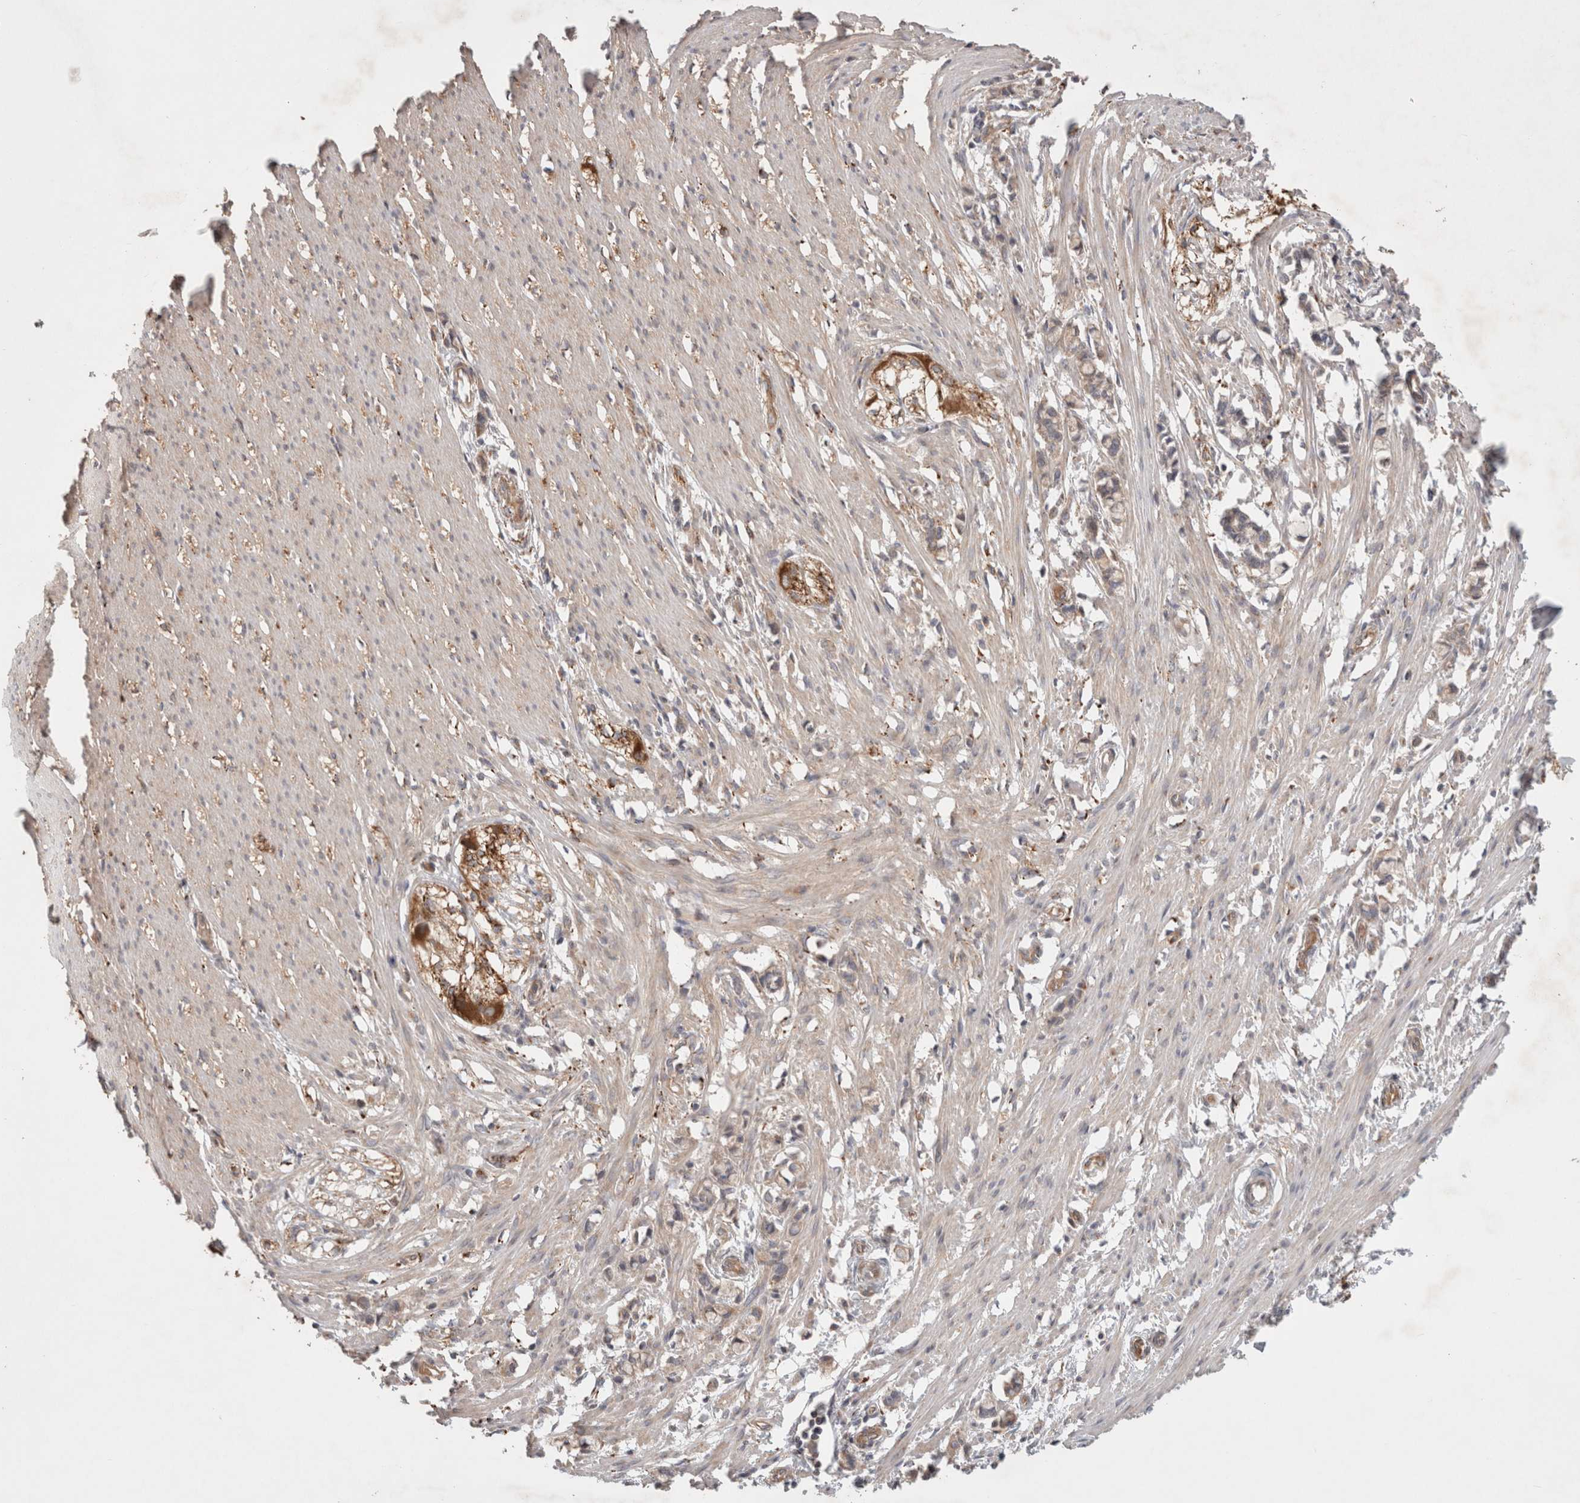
{"staining": {"intensity": "weak", "quantity": ">75%", "location": "cytoplasmic/membranous"}, "tissue": "smooth muscle", "cell_type": "Smooth muscle cells", "image_type": "normal", "snomed": [{"axis": "morphology", "description": "Normal tissue, NOS"}, {"axis": "morphology", "description": "Adenocarcinoma, NOS"}, {"axis": "topography", "description": "Smooth muscle"}, {"axis": "topography", "description": "Colon"}], "caption": "Protein expression analysis of unremarkable smooth muscle demonstrates weak cytoplasmic/membranous staining in about >75% of smooth muscle cells.", "gene": "HROB", "patient": {"sex": "male", "age": 14}}